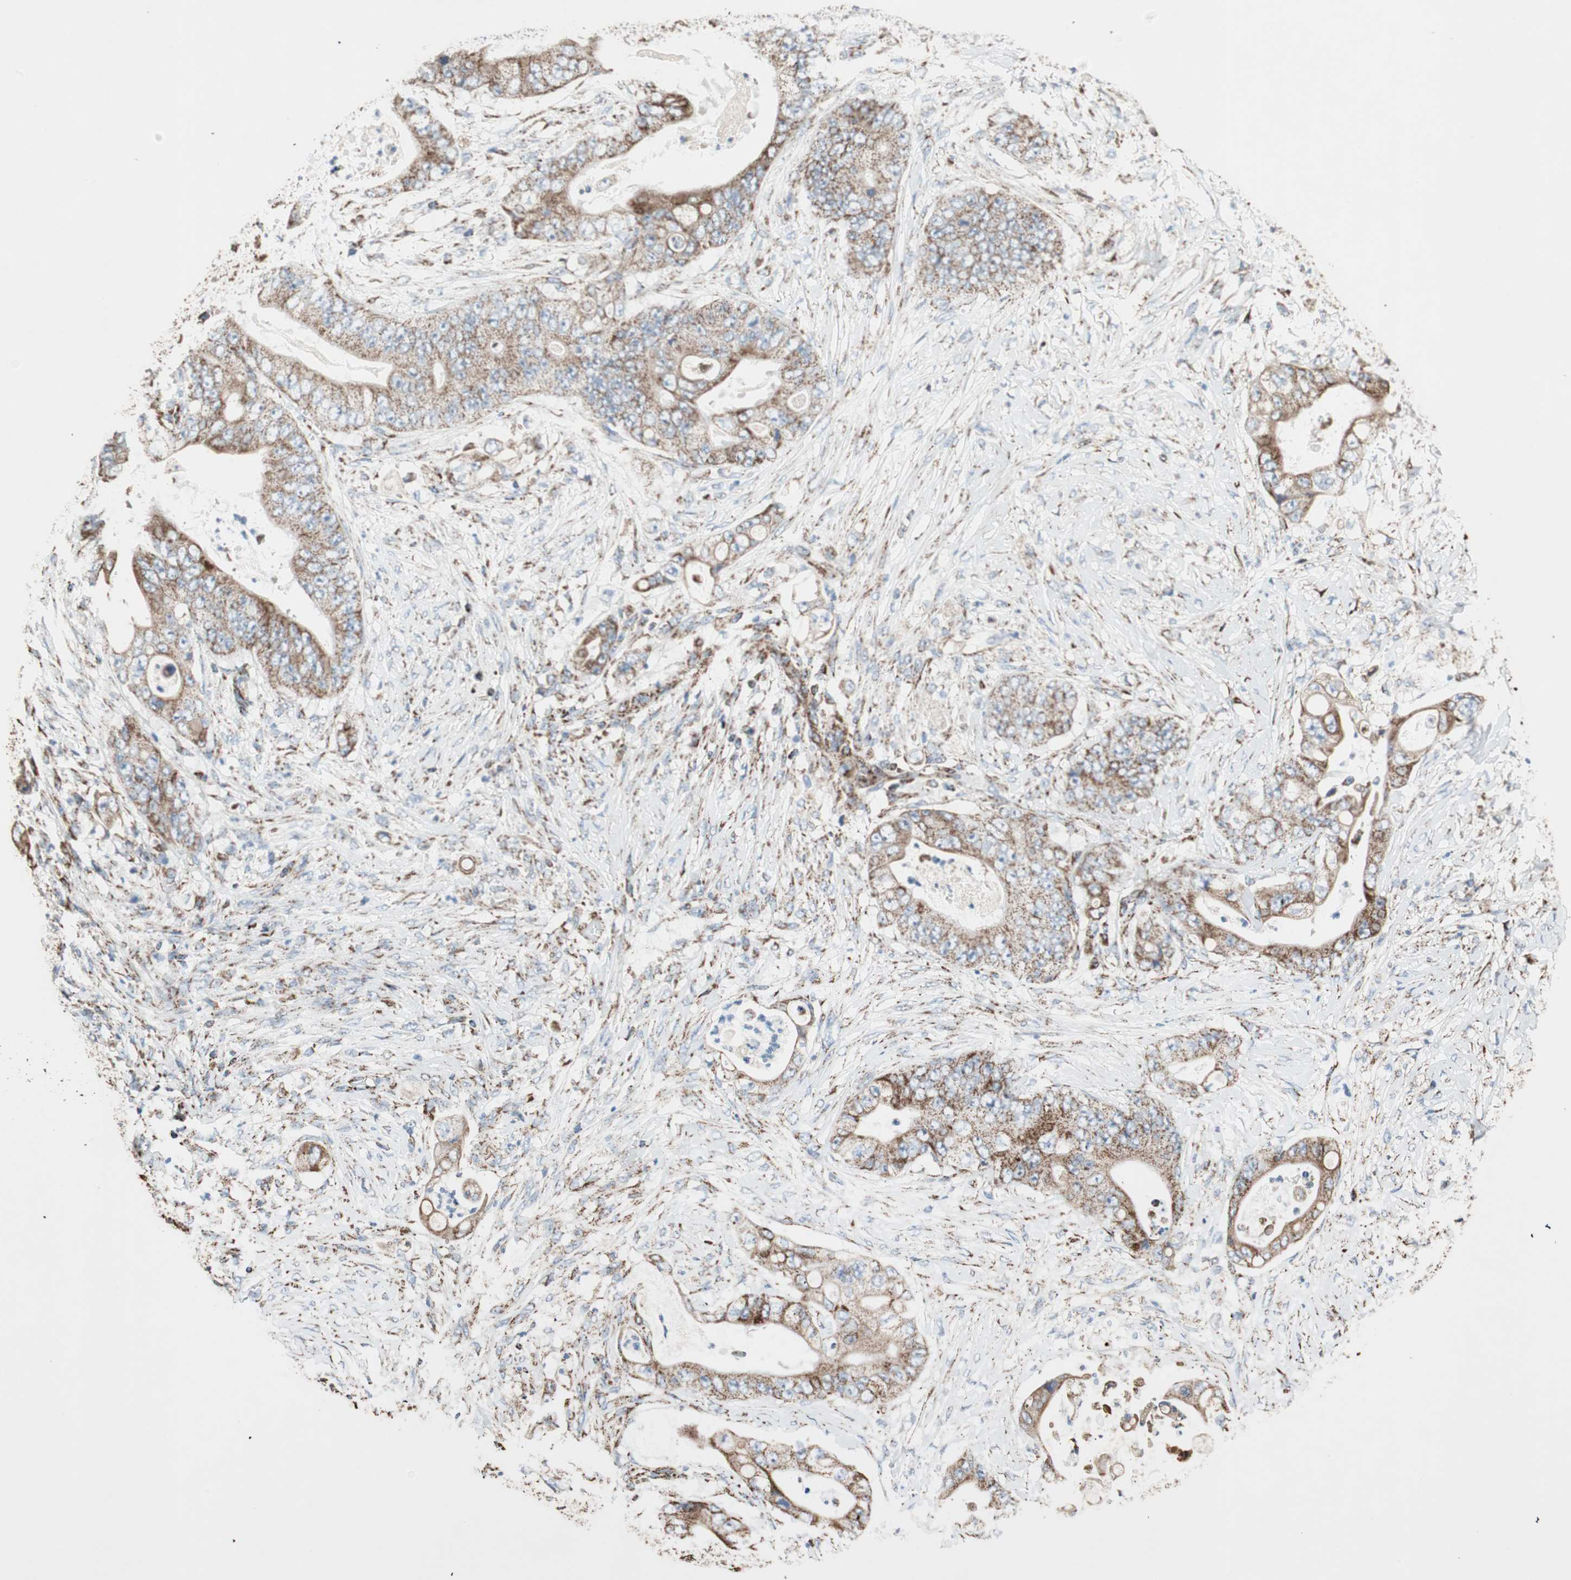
{"staining": {"intensity": "moderate", "quantity": ">75%", "location": "cytoplasmic/membranous"}, "tissue": "stomach cancer", "cell_type": "Tumor cells", "image_type": "cancer", "snomed": [{"axis": "morphology", "description": "Adenocarcinoma, NOS"}, {"axis": "topography", "description": "Stomach"}], "caption": "Immunohistochemistry histopathology image of neoplastic tissue: stomach adenocarcinoma stained using immunohistochemistry shows medium levels of moderate protein expression localized specifically in the cytoplasmic/membranous of tumor cells, appearing as a cytoplasmic/membranous brown color.", "gene": "PCSK4", "patient": {"sex": "female", "age": 73}}